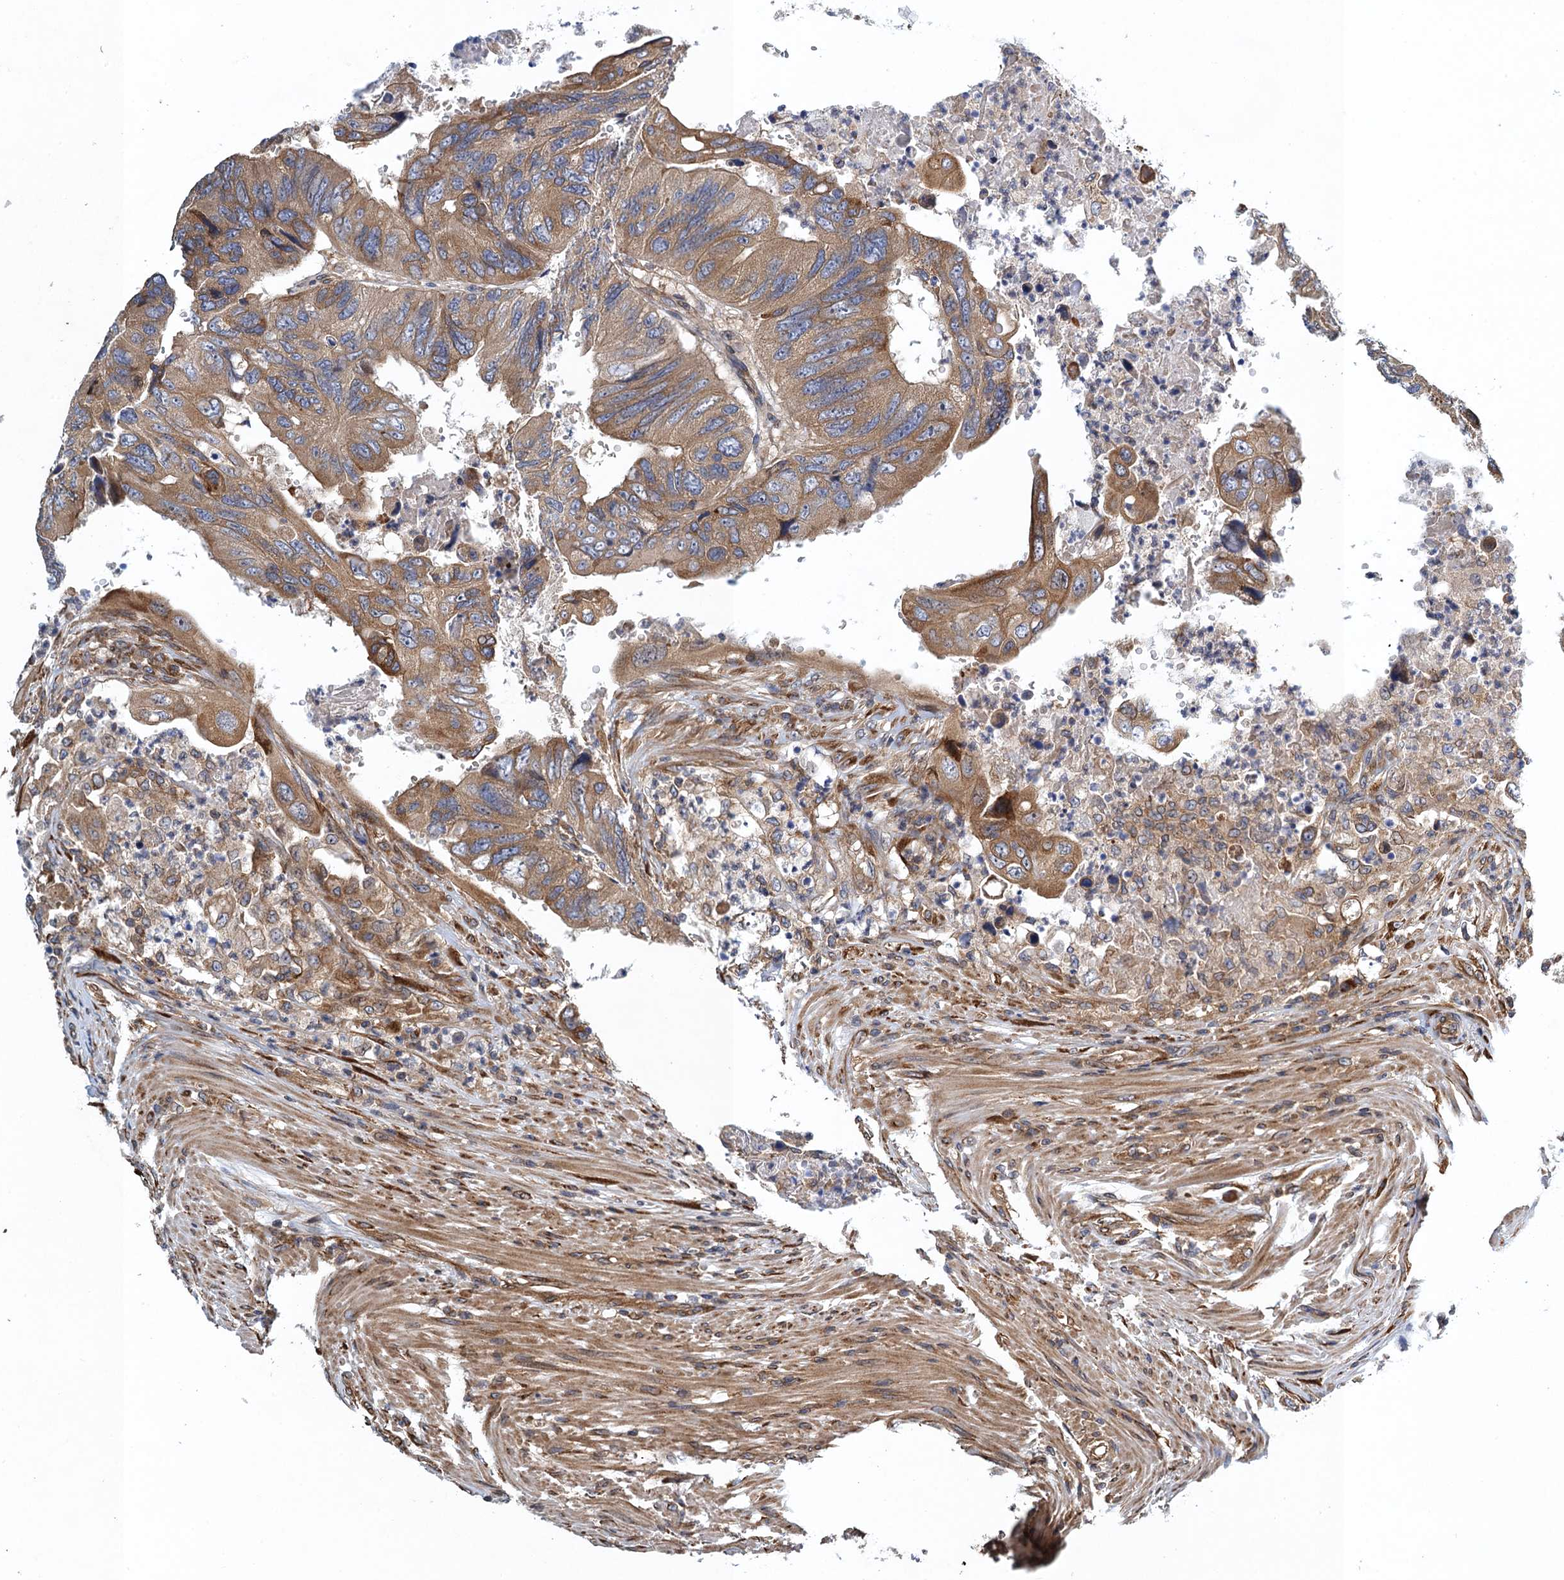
{"staining": {"intensity": "moderate", "quantity": ">75%", "location": "cytoplasmic/membranous"}, "tissue": "colorectal cancer", "cell_type": "Tumor cells", "image_type": "cancer", "snomed": [{"axis": "morphology", "description": "Adenocarcinoma, NOS"}, {"axis": "topography", "description": "Rectum"}], "caption": "IHC image of neoplastic tissue: human colorectal cancer stained using IHC reveals medium levels of moderate protein expression localized specifically in the cytoplasmic/membranous of tumor cells, appearing as a cytoplasmic/membranous brown color.", "gene": "MDM1", "patient": {"sex": "male", "age": 63}}